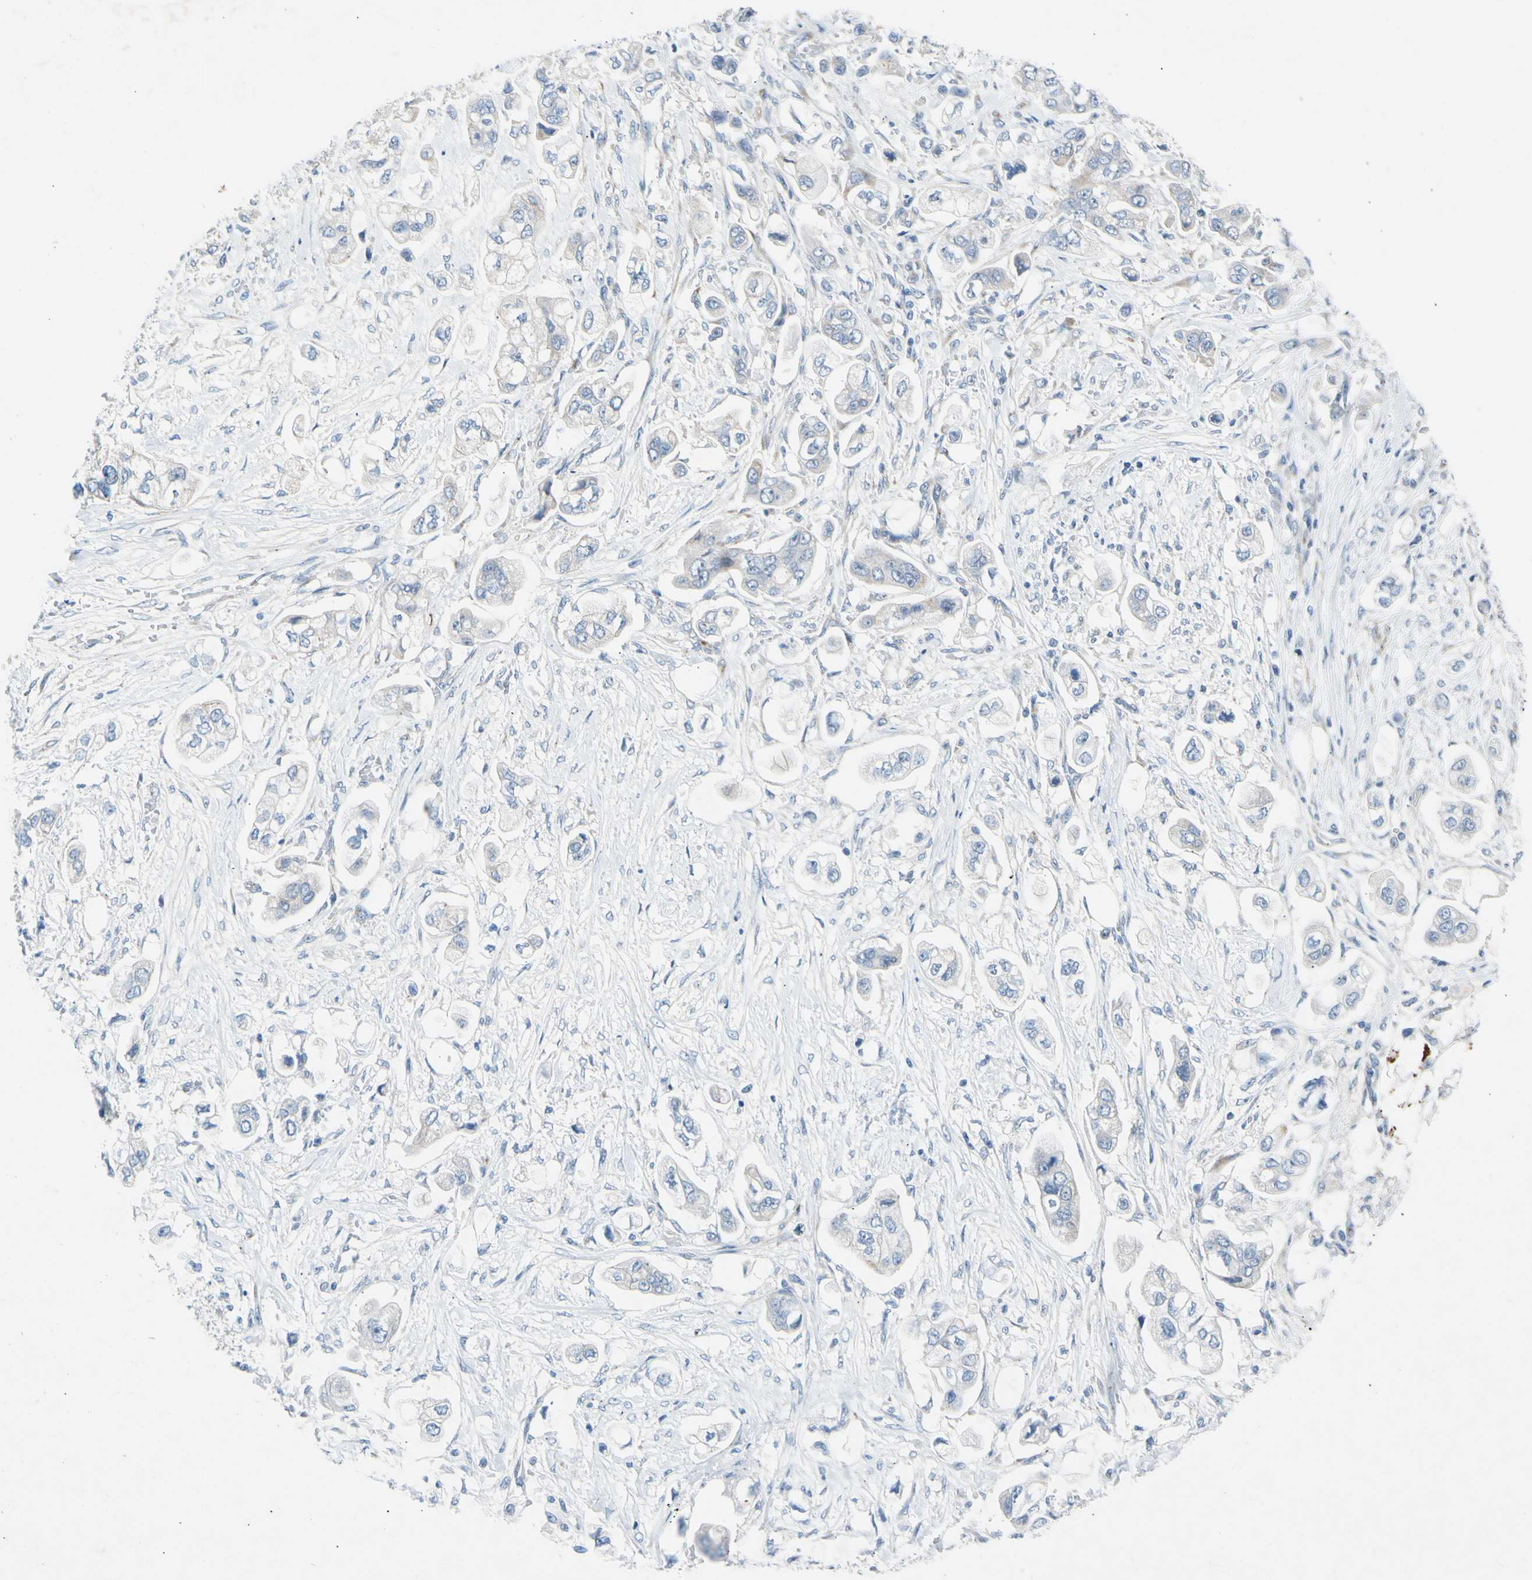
{"staining": {"intensity": "negative", "quantity": "none", "location": "none"}, "tissue": "stomach cancer", "cell_type": "Tumor cells", "image_type": "cancer", "snomed": [{"axis": "morphology", "description": "Adenocarcinoma, NOS"}, {"axis": "topography", "description": "Stomach"}], "caption": "Immunohistochemistry of stomach cancer demonstrates no staining in tumor cells.", "gene": "GASK1B", "patient": {"sex": "male", "age": 62}}